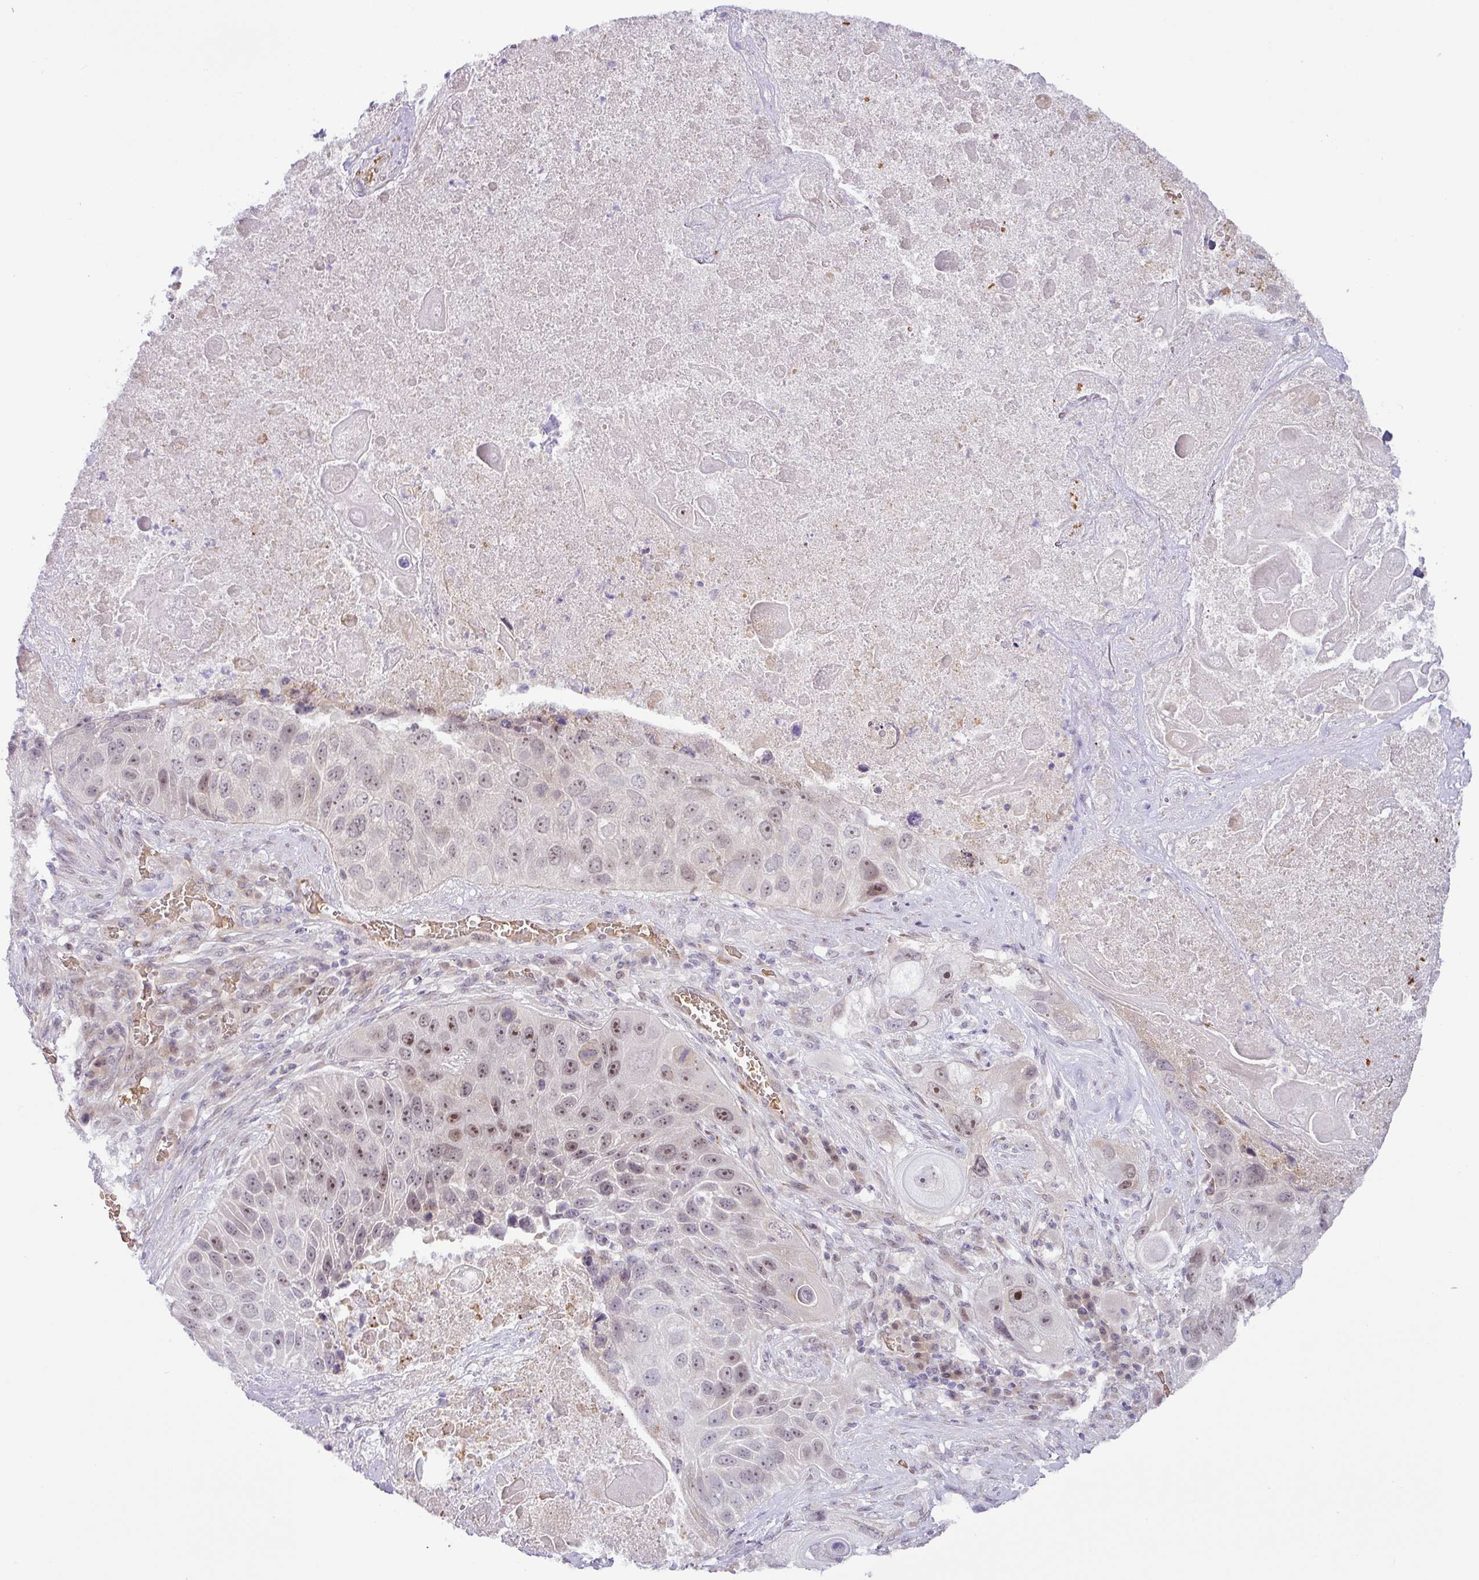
{"staining": {"intensity": "moderate", "quantity": "25%-75%", "location": "nuclear"}, "tissue": "lung cancer", "cell_type": "Tumor cells", "image_type": "cancer", "snomed": [{"axis": "morphology", "description": "Squamous cell carcinoma, NOS"}, {"axis": "topography", "description": "Lung"}], "caption": "Protein positivity by immunohistochemistry demonstrates moderate nuclear staining in approximately 25%-75% of tumor cells in lung cancer.", "gene": "PARP2", "patient": {"sex": "male", "age": 61}}